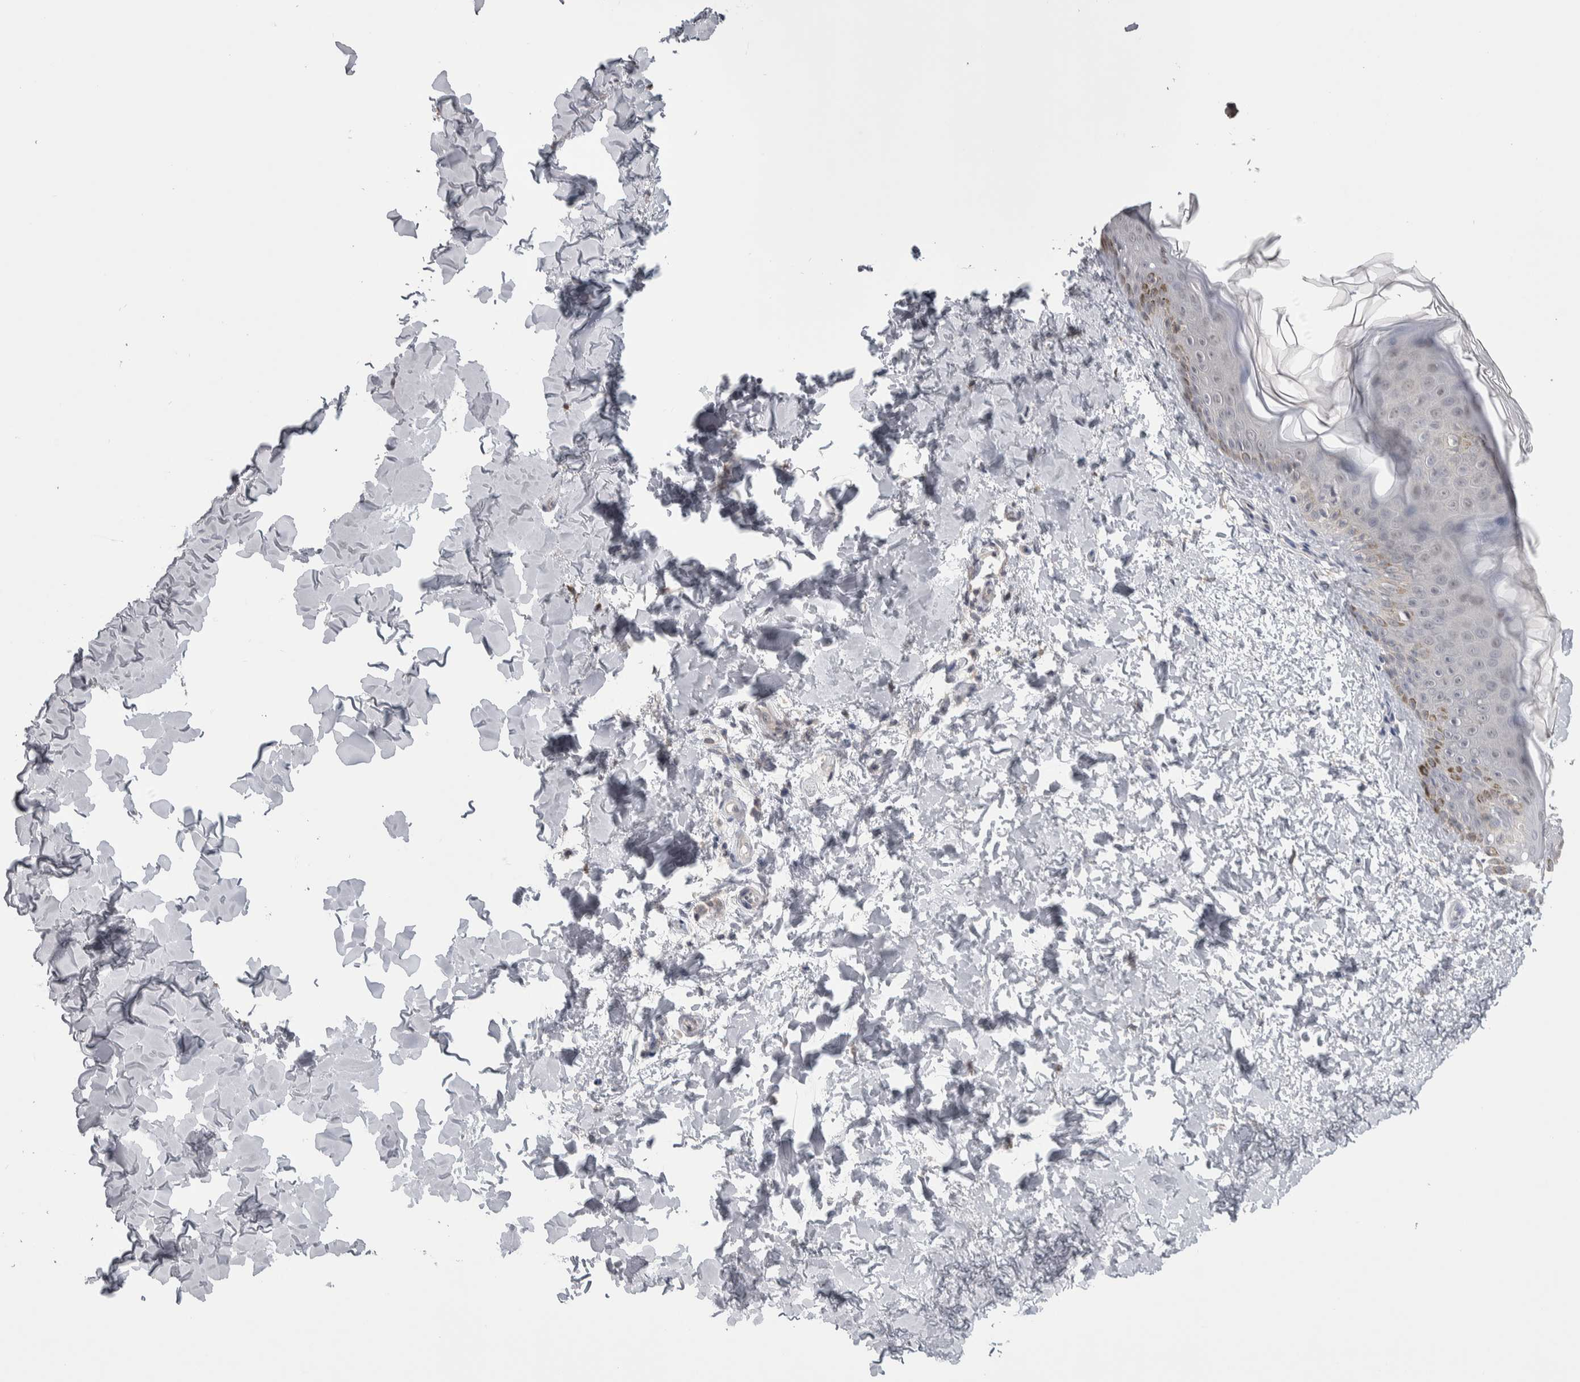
{"staining": {"intensity": "negative", "quantity": "none", "location": "none"}, "tissue": "skin", "cell_type": "Fibroblasts", "image_type": "normal", "snomed": [{"axis": "morphology", "description": "Normal tissue, NOS"}, {"axis": "morphology", "description": "Neoplasm, benign, NOS"}, {"axis": "topography", "description": "Skin"}, {"axis": "topography", "description": "Soft tissue"}], "caption": "Photomicrograph shows no significant protein expression in fibroblasts of benign skin. Brightfield microscopy of immunohistochemistry (IHC) stained with DAB (brown) and hematoxylin (blue), captured at high magnification.", "gene": "CUL2", "patient": {"sex": "male", "age": 26}}